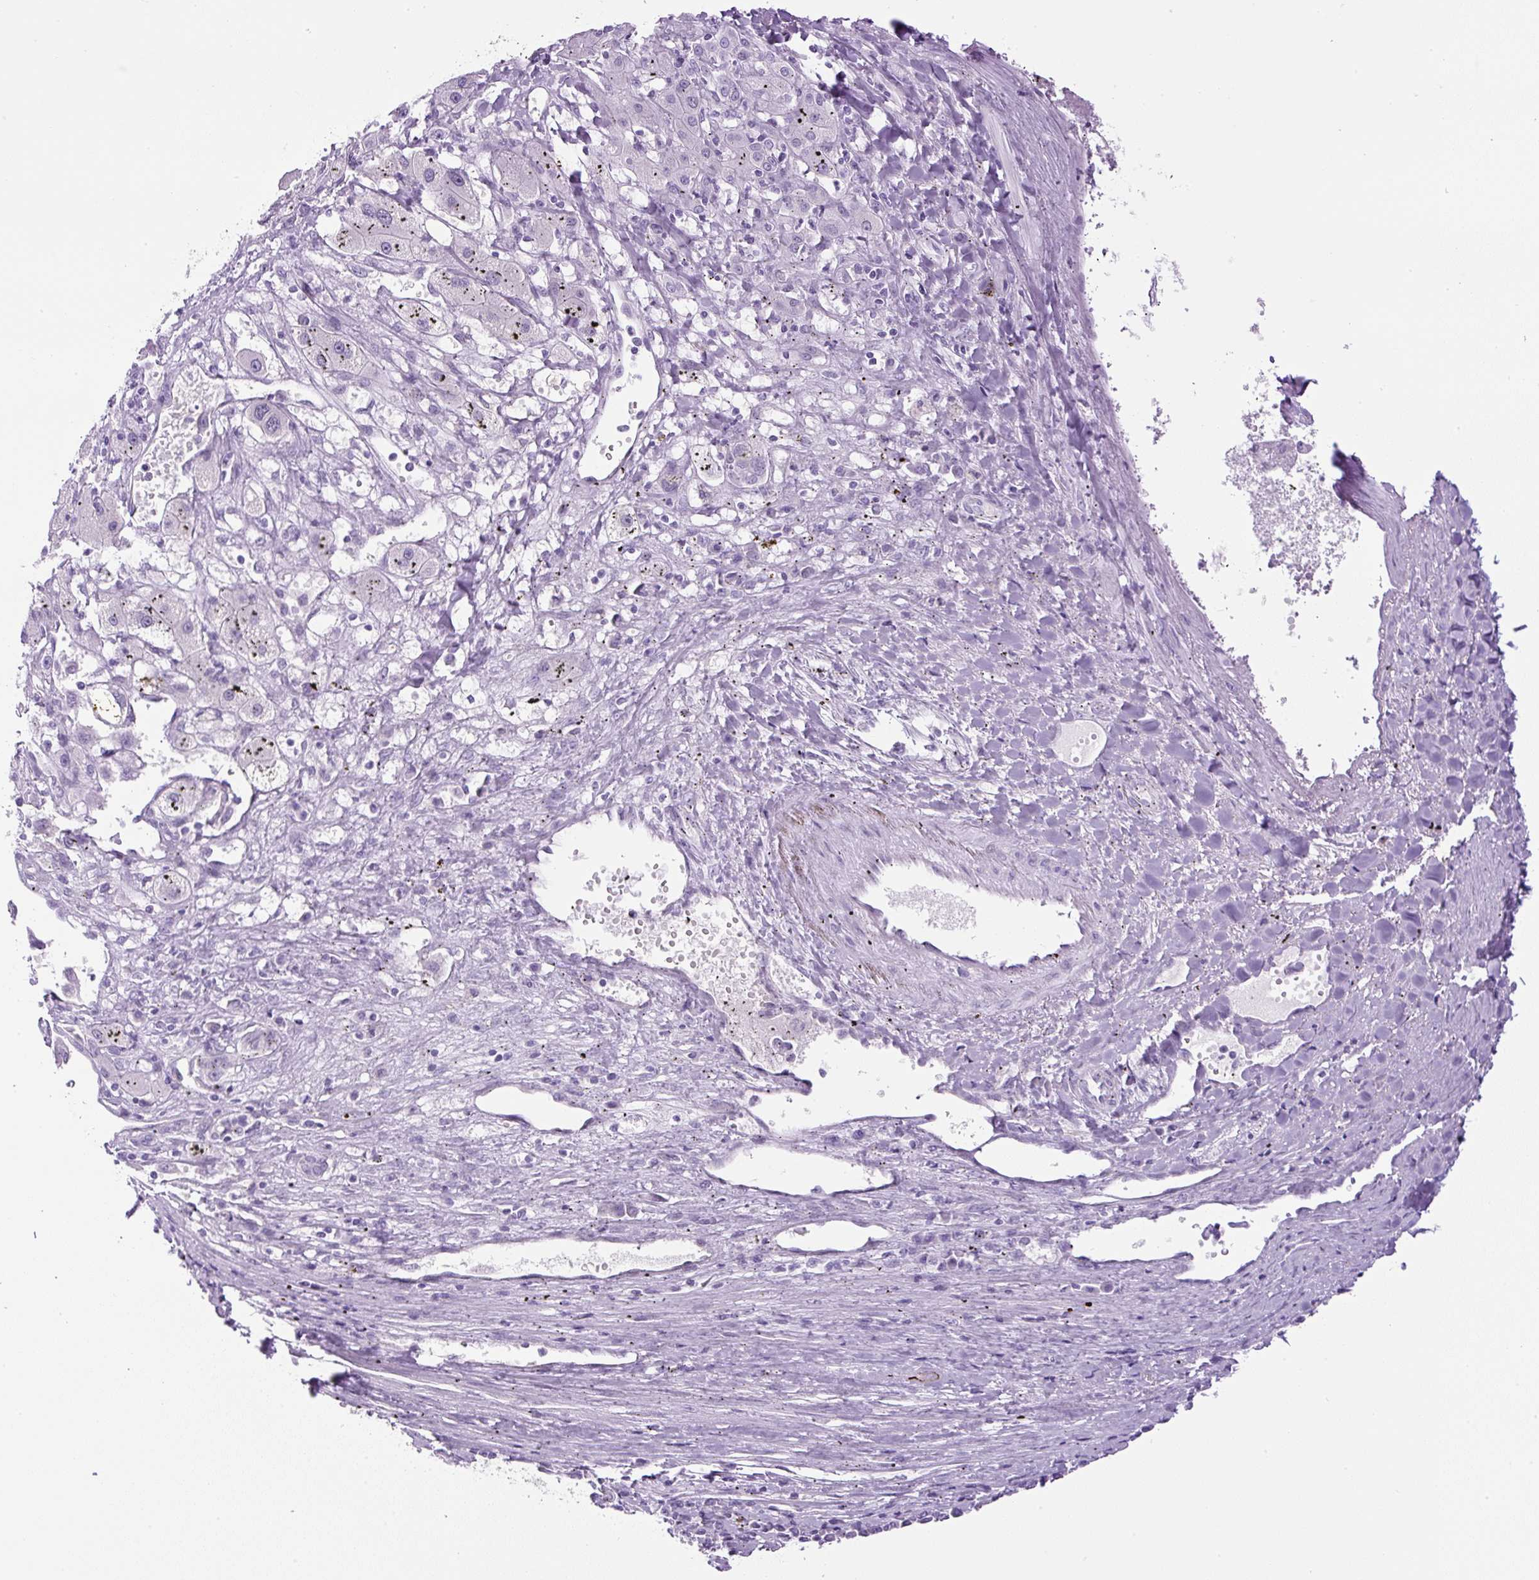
{"staining": {"intensity": "negative", "quantity": "none", "location": "none"}, "tissue": "liver cancer", "cell_type": "Tumor cells", "image_type": "cancer", "snomed": [{"axis": "morphology", "description": "Carcinoma, Hepatocellular, NOS"}, {"axis": "topography", "description": "Liver"}], "caption": "A high-resolution micrograph shows immunohistochemistry staining of hepatocellular carcinoma (liver), which reveals no significant staining in tumor cells.", "gene": "RHBDD2", "patient": {"sex": "male", "age": 72}}